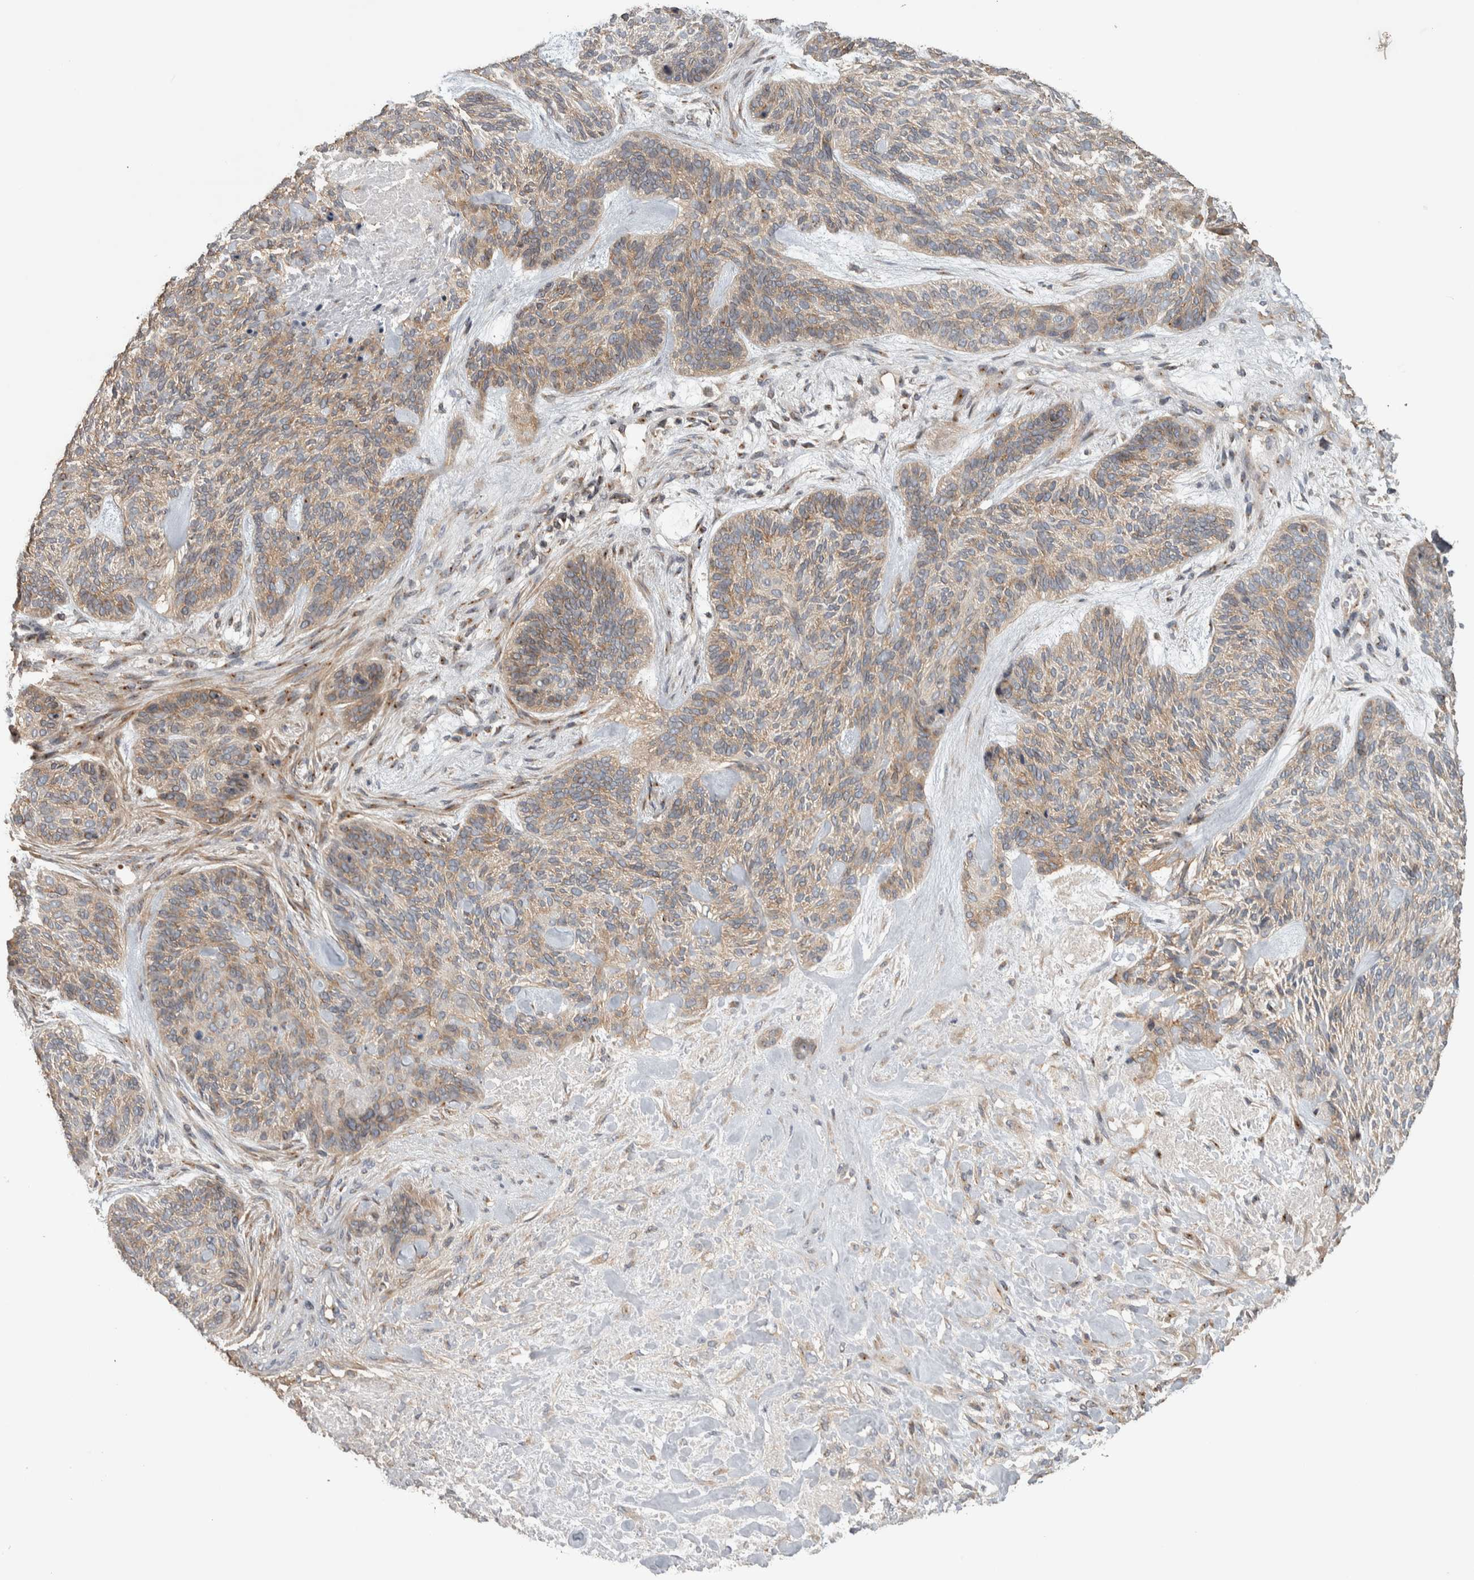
{"staining": {"intensity": "moderate", "quantity": ">75%", "location": "cytoplasmic/membranous"}, "tissue": "skin cancer", "cell_type": "Tumor cells", "image_type": "cancer", "snomed": [{"axis": "morphology", "description": "Basal cell carcinoma"}, {"axis": "topography", "description": "Skin"}], "caption": "Basal cell carcinoma (skin) tissue shows moderate cytoplasmic/membranous staining in about >75% of tumor cells", "gene": "IFRD1", "patient": {"sex": "male", "age": 55}}